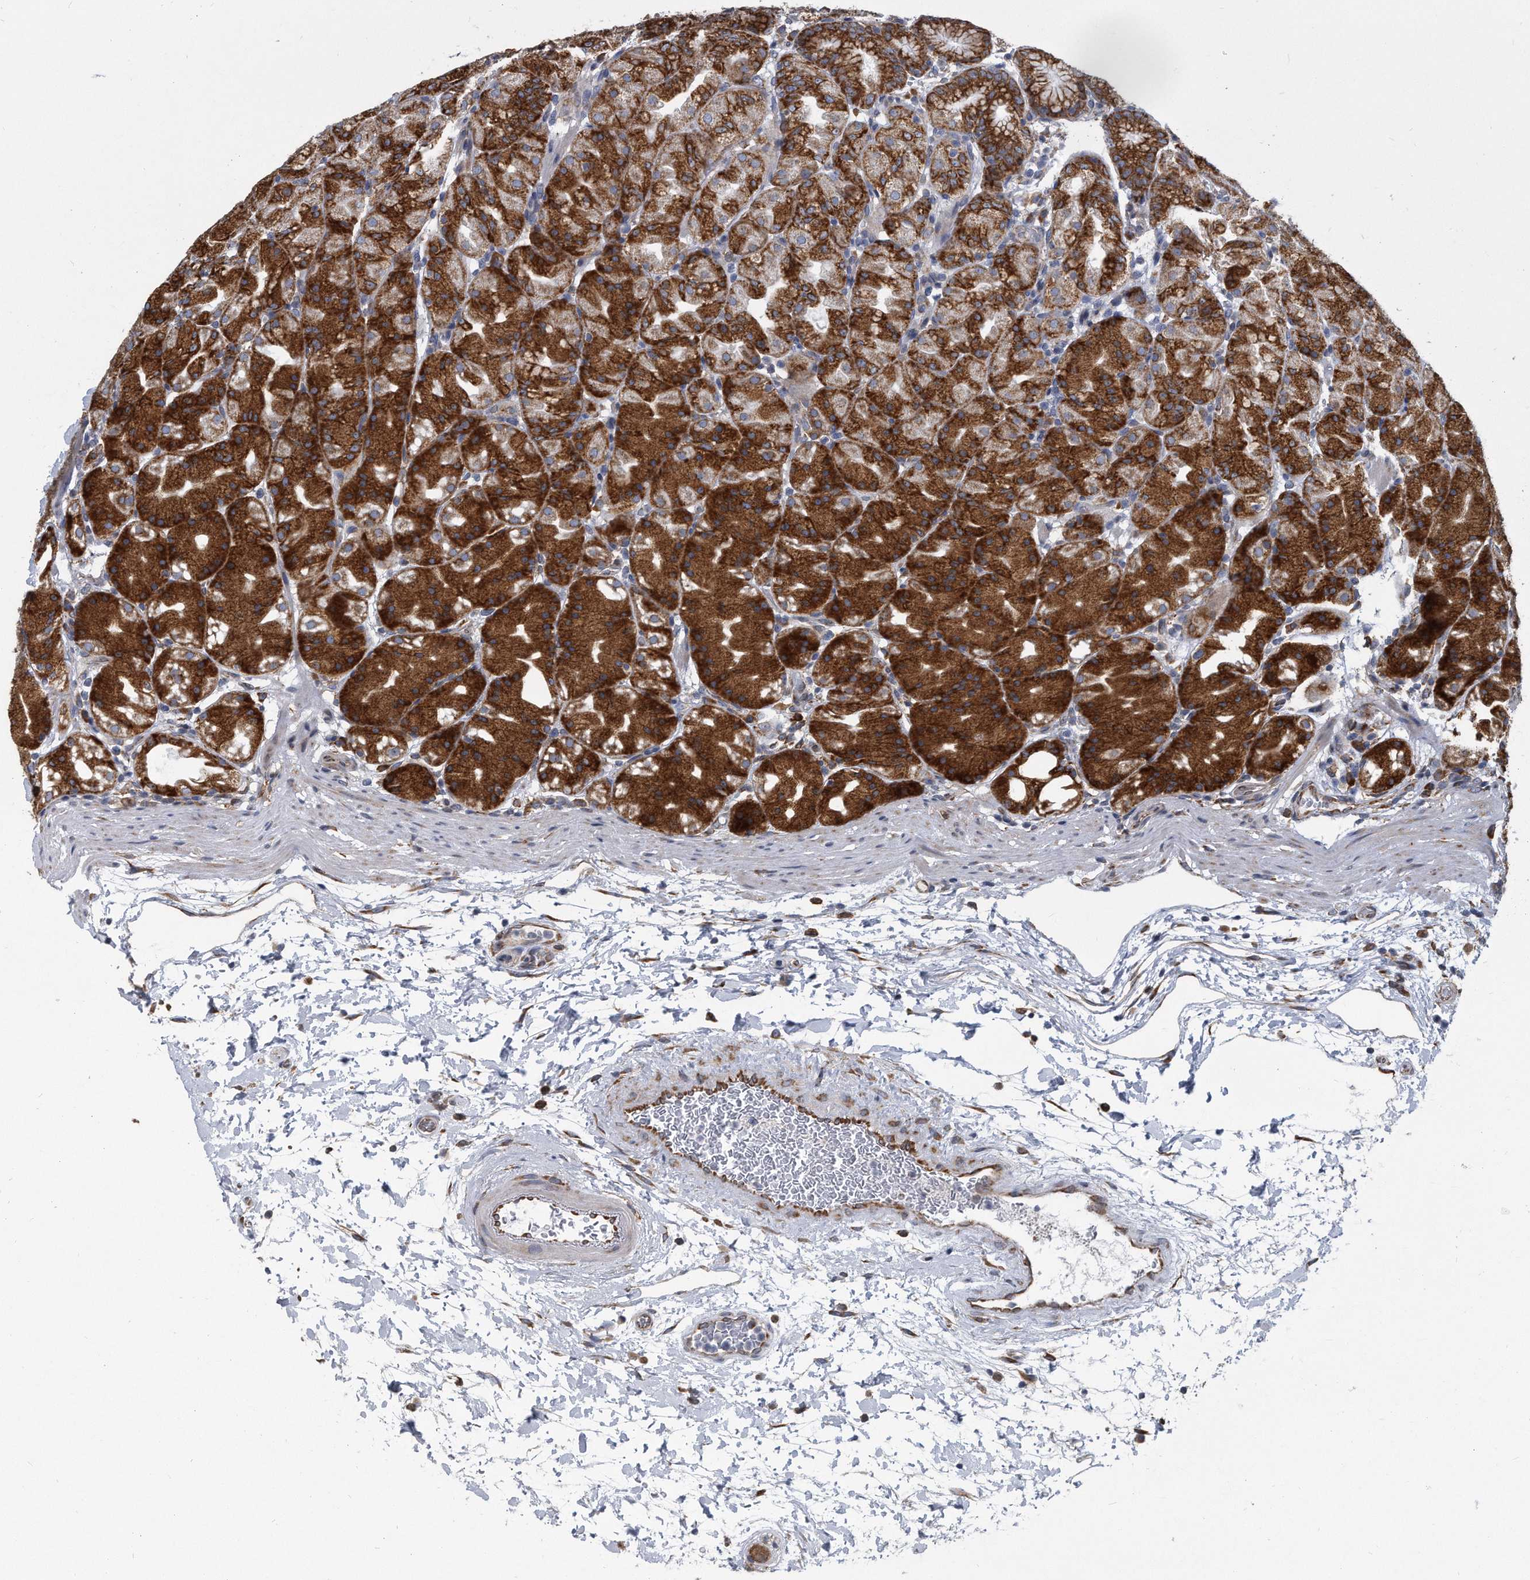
{"staining": {"intensity": "strong", "quantity": ">75%", "location": "cytoplasmic/membranous"}, "tissue": "stomach", "cell_type": "Glandular cells", "image_type": "normal", "snomed": [{"axis": "morphology", "description": "Normal tissue, NOS"}, {"axis": "topography", "description": "Stomach, upper"}], "caption": "A photomicrograph of human stomach stained for a protein shows strong cytoplasmic/membranous brown staining in glandular cells.", "gene": "CCDC47", "patient": {"sex": "male", "age": 48}}